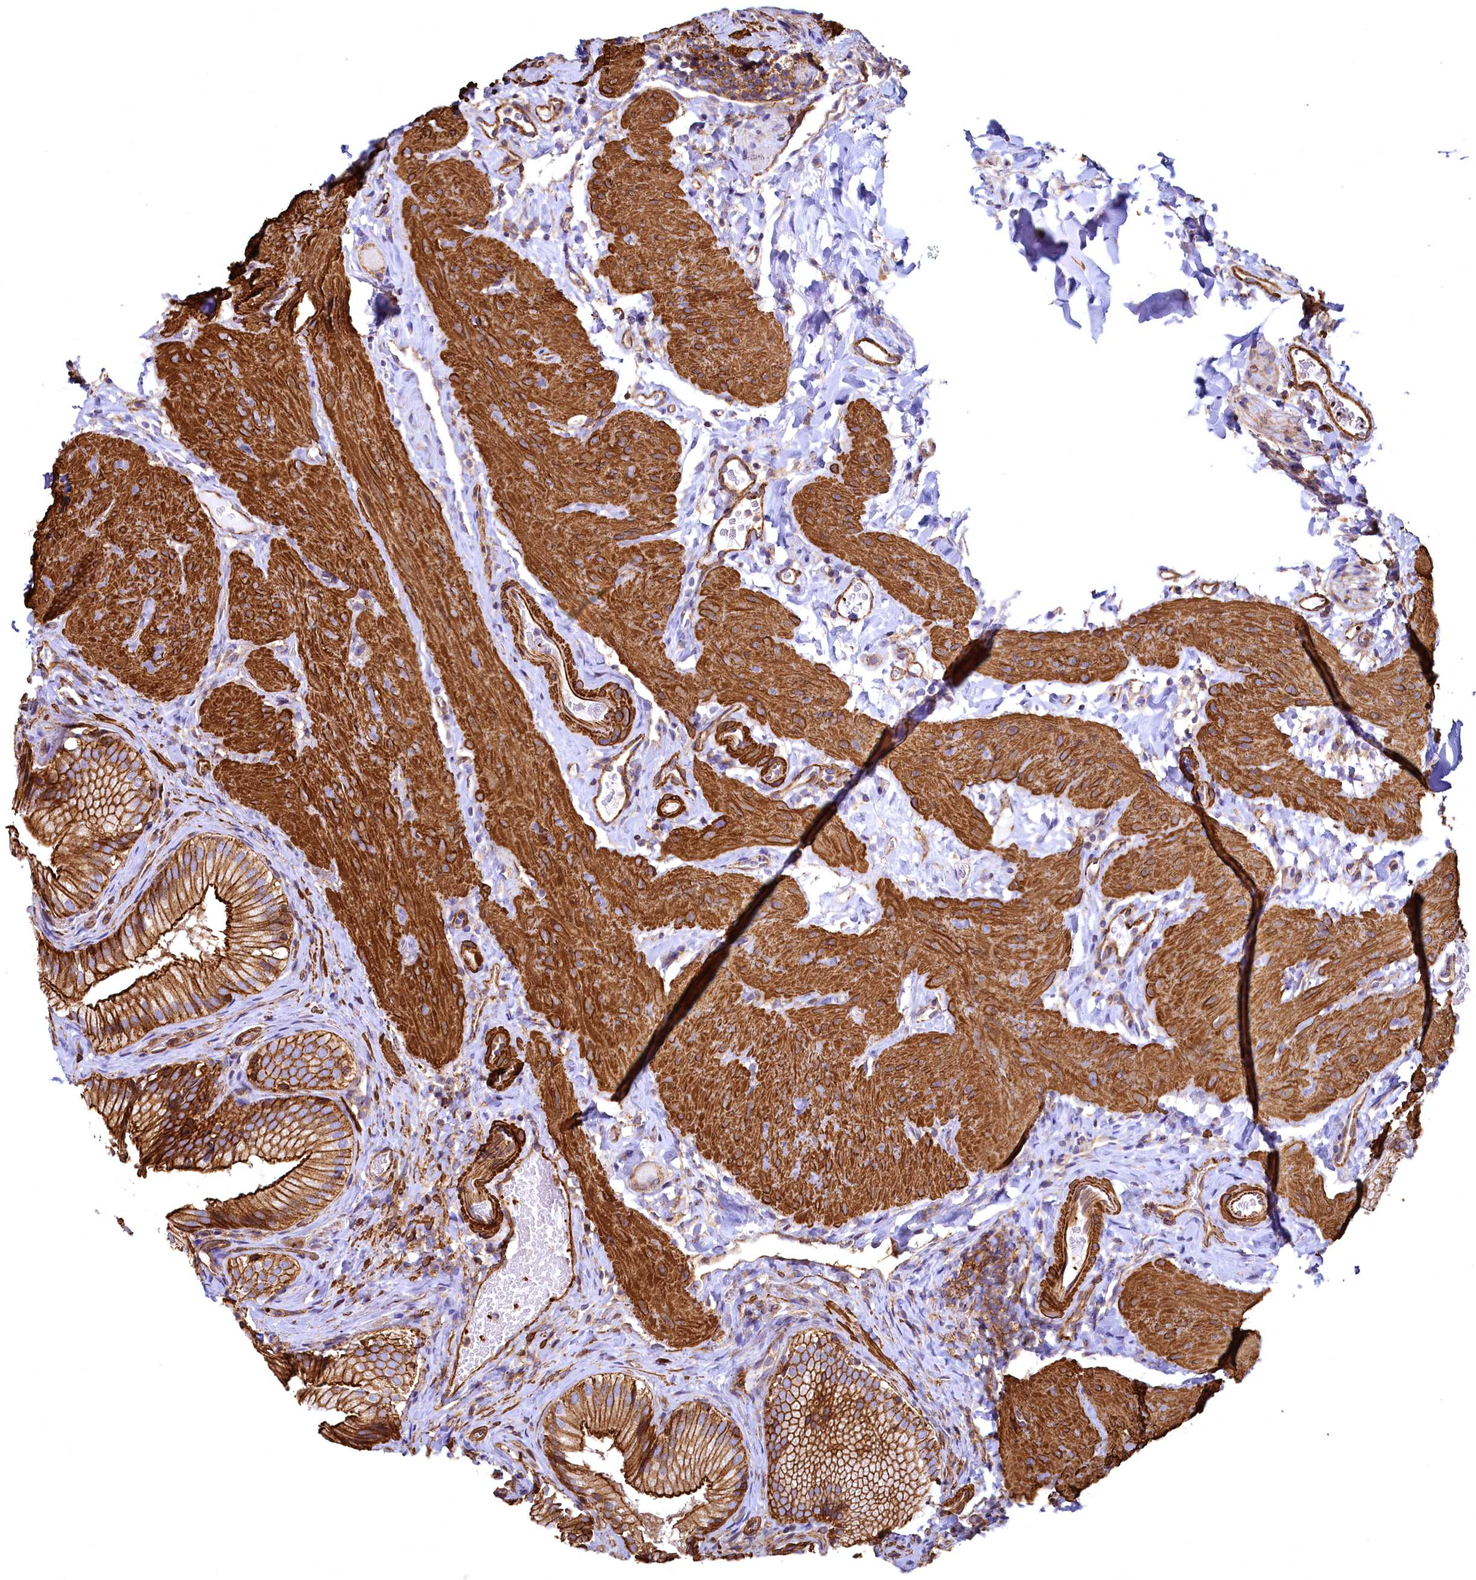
{"staining": {"intensity": "strong", "quantity": ">75%", "location": "cytoplasmic/membranous"}, "tissue": "gallbladder", "cell_type": "Glandular cells", "image_type": "normal", "snomed": [{"axis": "morphology", "description": "Normal tissue, NOS"}, {"axis": "topography", "description": "Gallbladder"}], "caption": "Normal gallbladder exhibits strong cytoplasmic/membranous staining in approximately >75% of glandular cells.", "gene": "THBS1", "patient": {"sex": "female", "age": 30}}